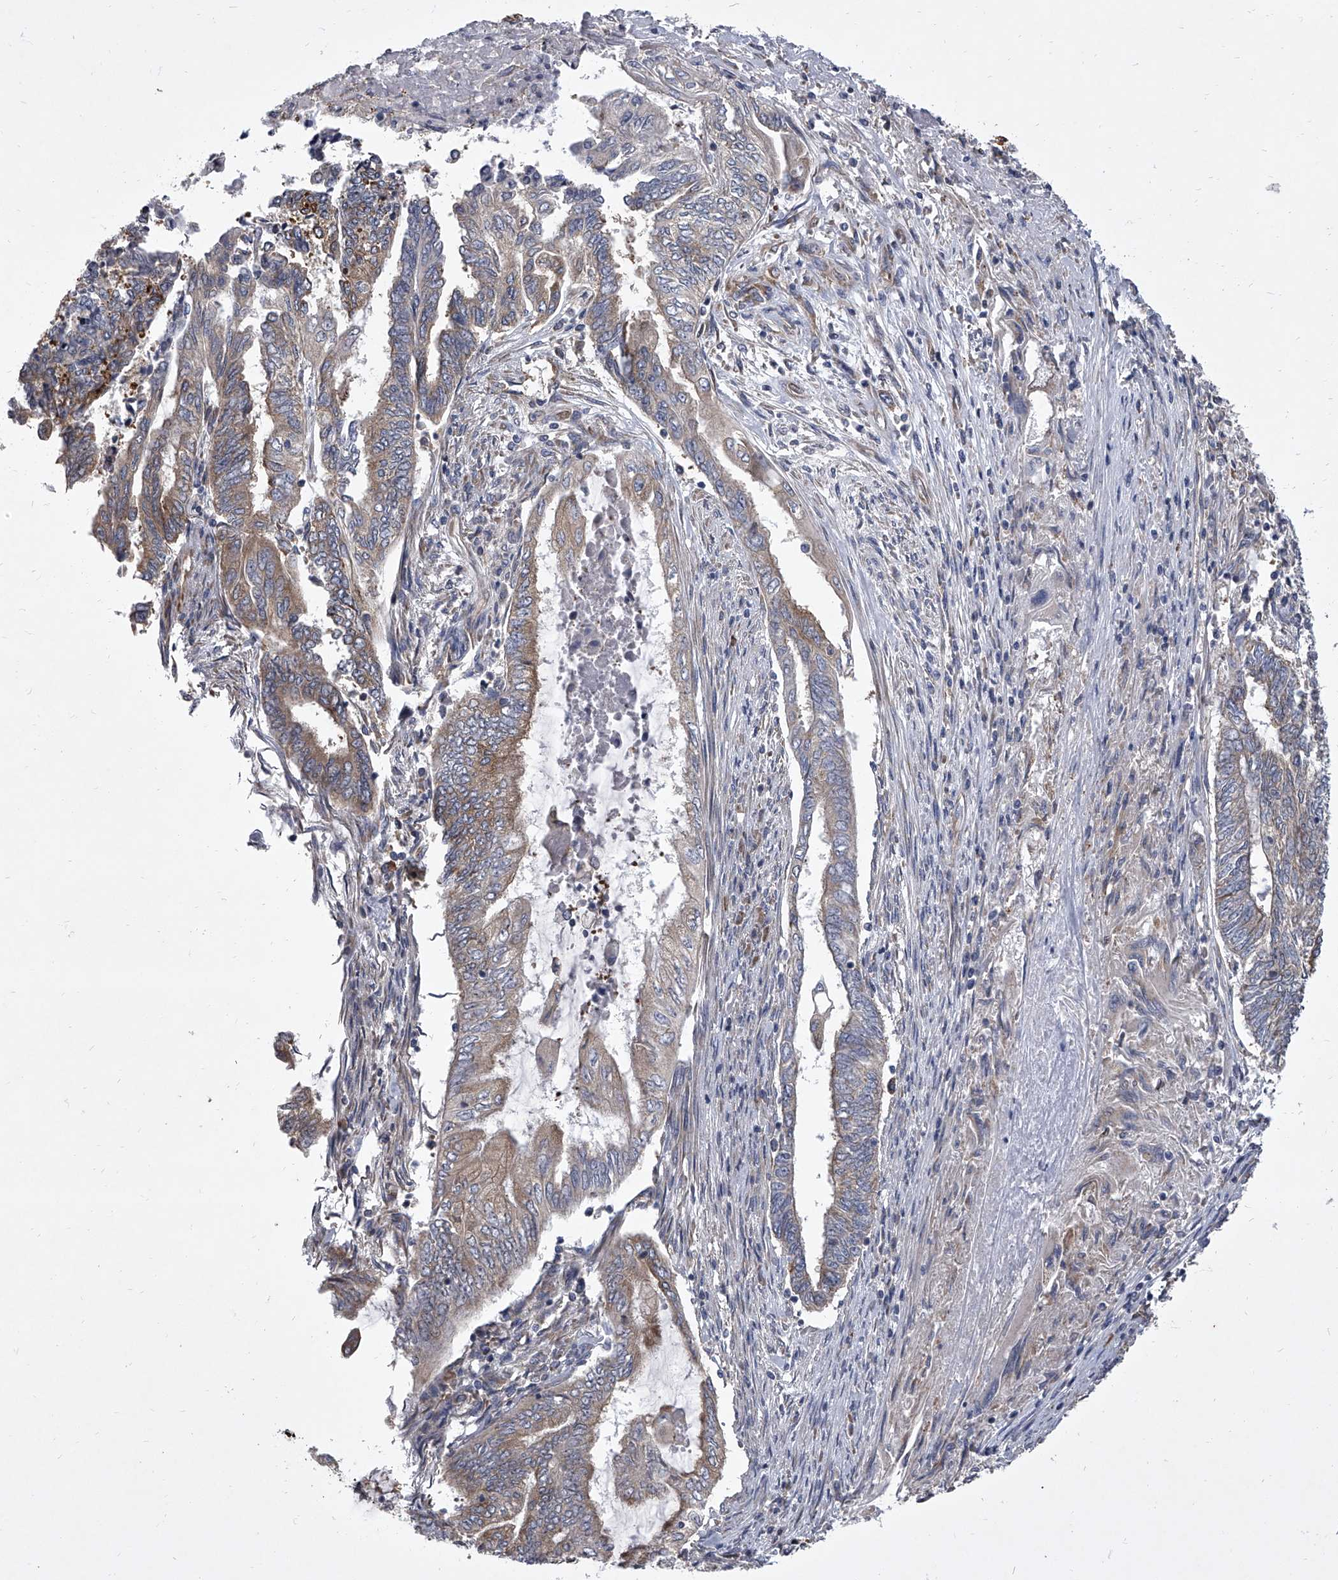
{"staining": {"intensity": "moderate", "quantity": "25%-75%", "location": "cytoplasmic/membranous"}, "tissue": "endometrial cancer", "cell_type": "Tumor cells", "image_type": "cancer", "snomed": [{"axis": "morphology", "description": "Adenocarcinoma, NOS"}, {"axis": "topography", "description": "Uterus"}, {"axis": "topography", "description": "Endometrium"}], "caption": "Protein analysis of endometrial cancer (adenocarcinoma) tissue demonstrates moderate cytoplasmic/membranous expression in about 25%-75% of tumor cells.", "gene": "EIF2S2", "patient": {"sex": "female", "age": 70}}